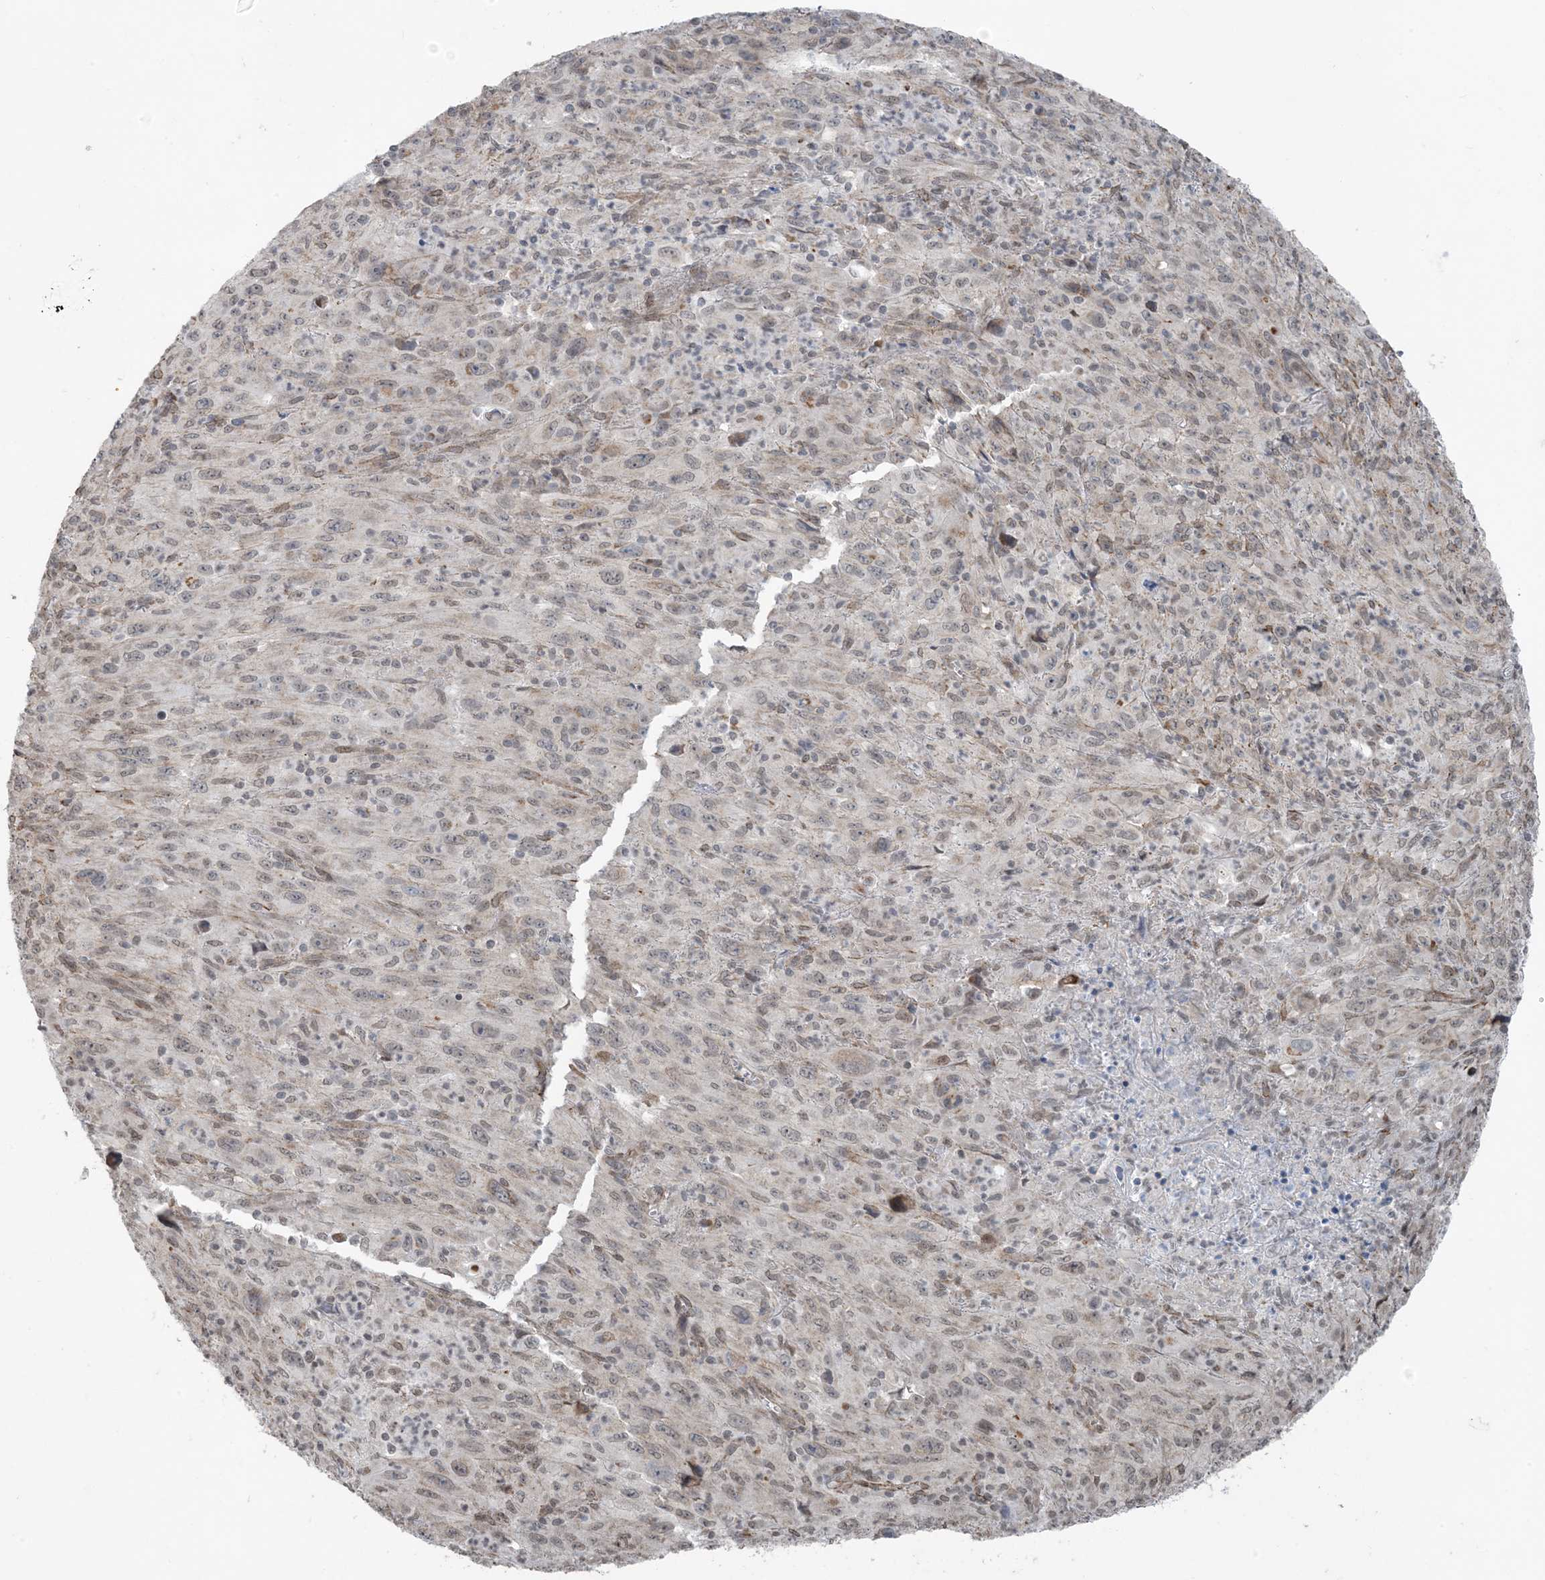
{"staining": {"intensity": "negative", "quantity": "none", "location": "none"}, "tissue": "melanoma", "cell_type": "Tumor cells", "image_type": "cancer", "snomed": [{"axis": "morphology", "description": "Malignant melanoma, Metastatic site"}, {"axis": "topography", "description": "Skin"}], "caption": "Immunohistochemistry of malignant melanoma (metastatic site) exhibits no staining in tumor cells.", "gene": "CHCHD4", "patient": {"sex": "female", "age": 56}}